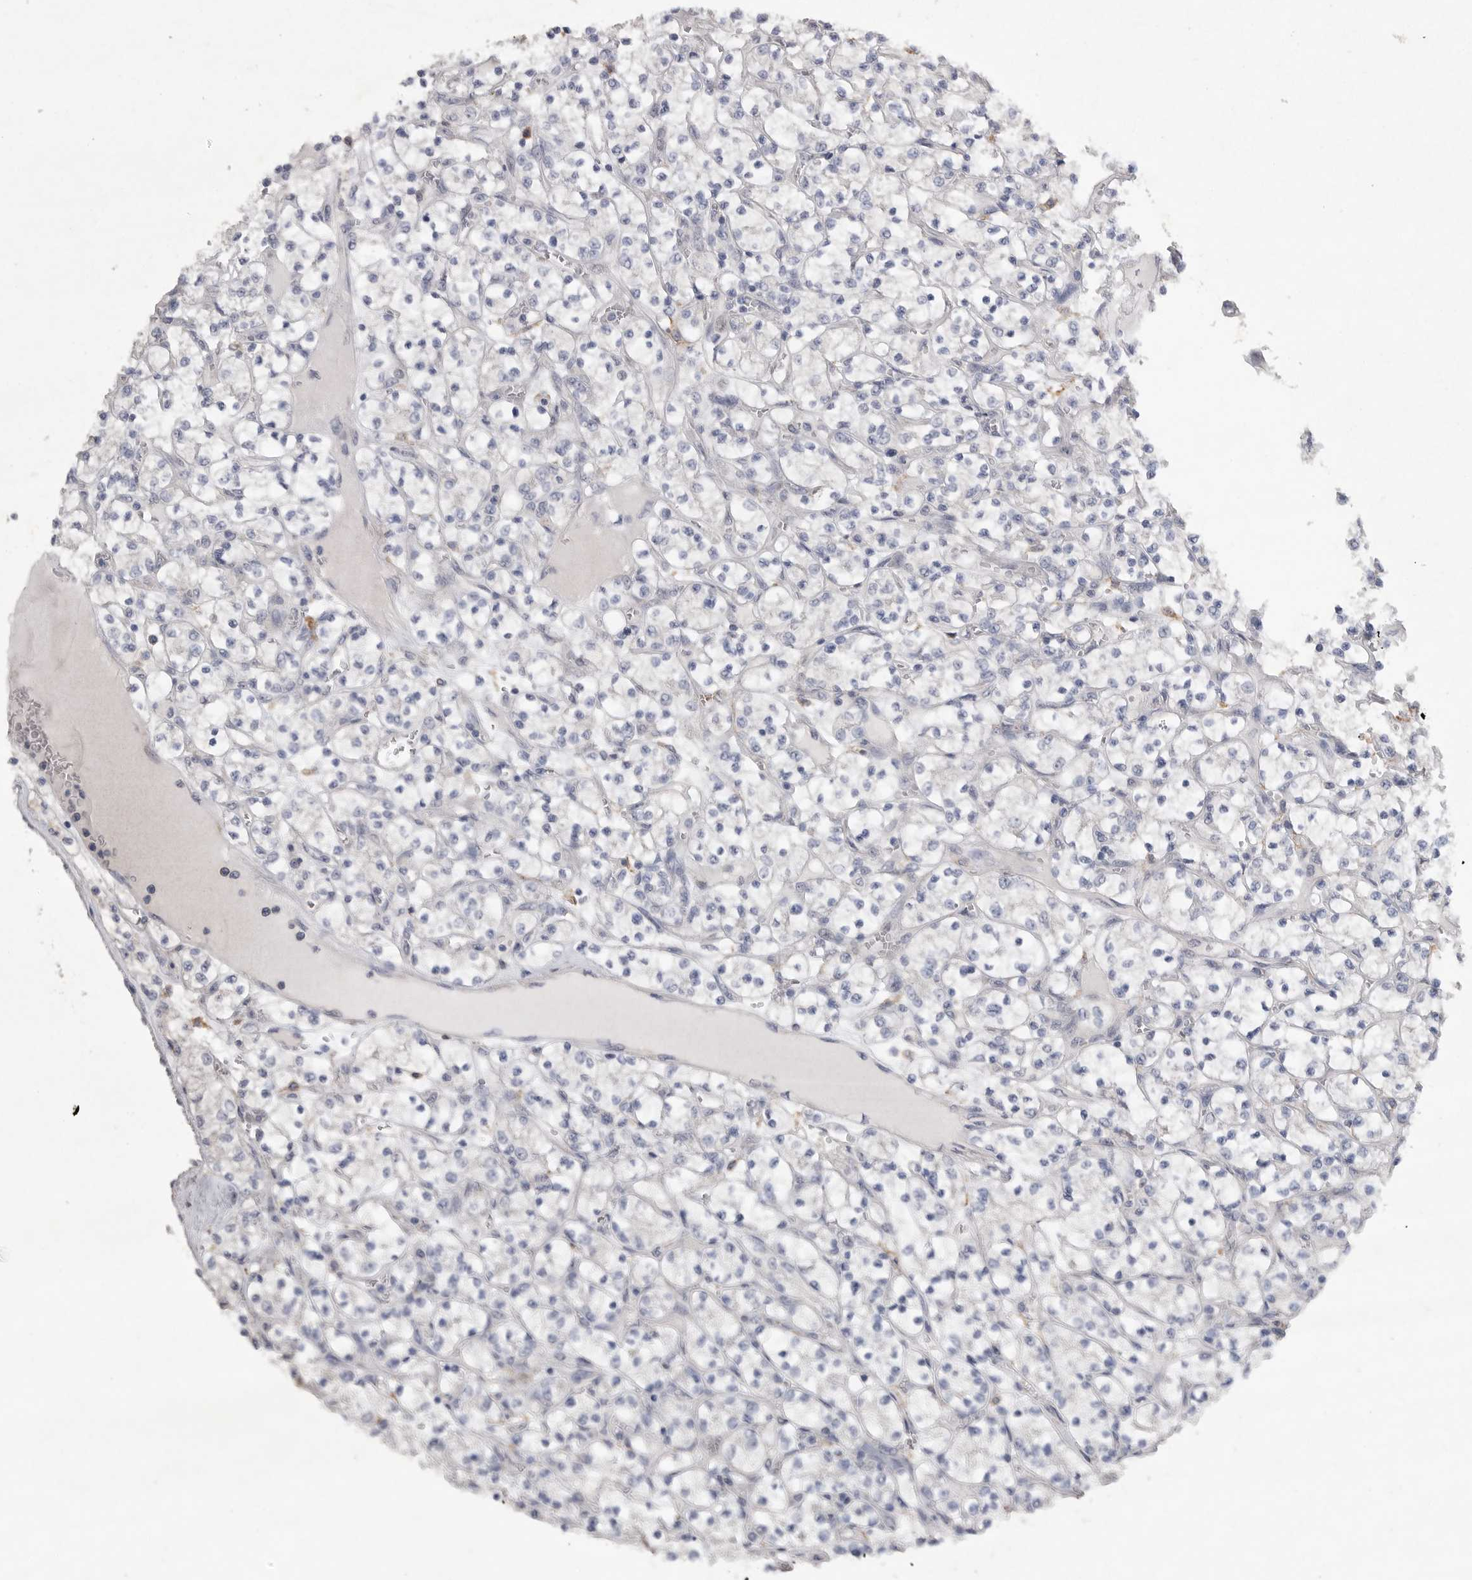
{"staining": {"intensity": "negative", "quantity": "none", "location": "none"}, "tissue": "renal cancer", "cell_type": "Tumor cells", "image_type": "cancer", "snomed": [{"axis": "morphology", "description": "Adenocarcinoma, NOS"}, {"axis": "topography", "description": "Kidney"}], "caption": "Immunohistochemistry (IHC) photomicrograph of neoplastic tissue: renal cancer stained with DAB (3,3'-diaminobenzidine) exhibits no significant protein expression in tumor cells. (DAB IHC with hematoxylin counter stain).", "gene": "EDEM3", "patient": {"sex": "female", "age": 69}}